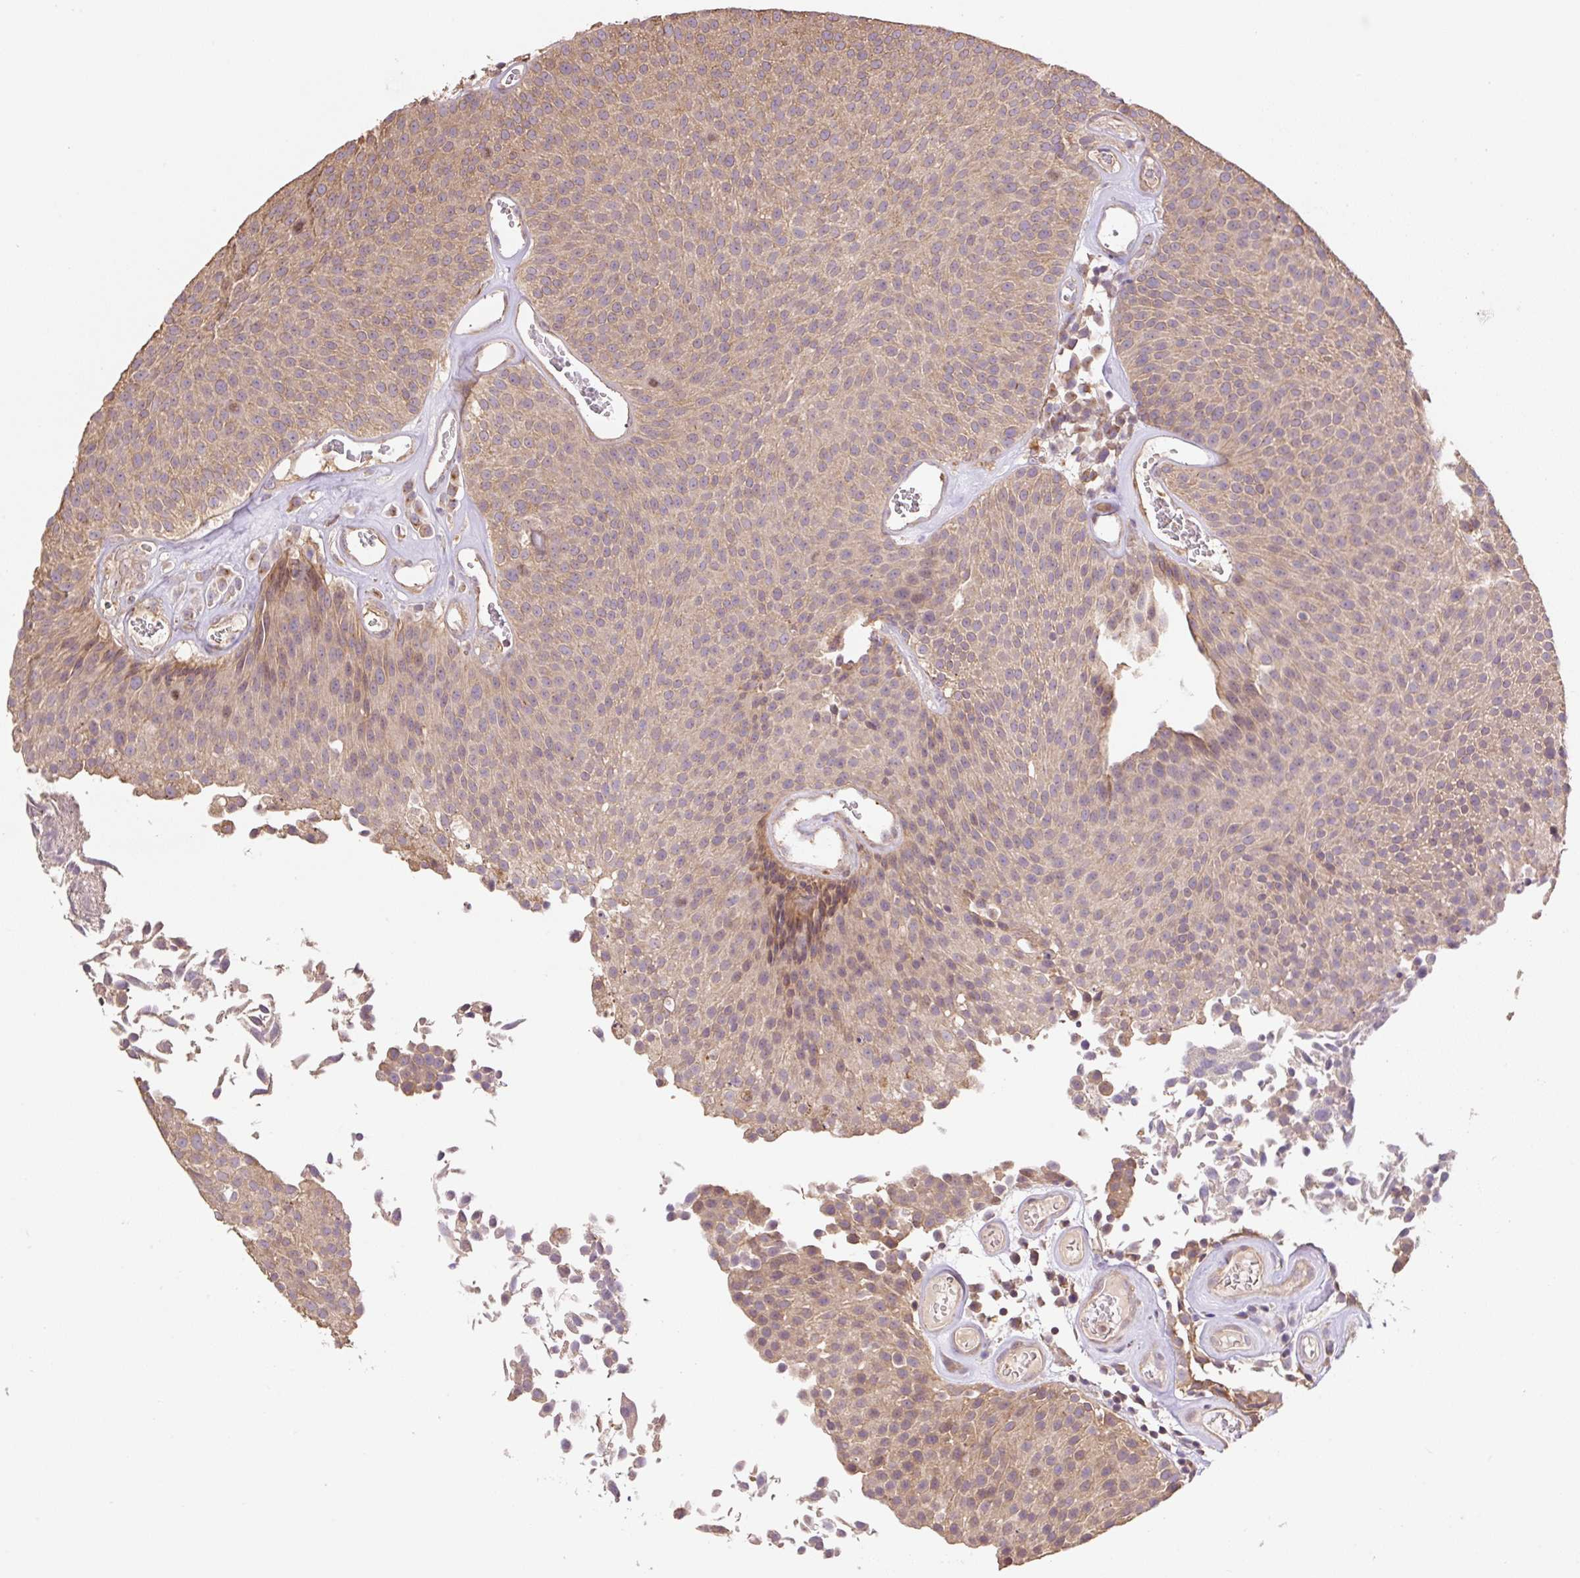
{"staining": {"intensity": "weak", "quantity": ">75%", "location": "cytoplasmic/membranous"}, "tissue": "urothelial cancer", "cell_type": "Tumor cells", "image_type": "cancer", "snomed": [{"axis": "morphology", "description": "Urothelial carcinoma, Low grade"}, {"axis": "topography", "description": "Urinary bladder"}], "caption": "Immunohistochemical staining of urothelial cancer reveals weak cytoplasmic/membranous protein staining in approximately >75% of tumor cells. (DAB IHC with brightfield microscopy, high magnification).", "gene": "COX8A", "patient": {"sex": "female", "age": 79}}